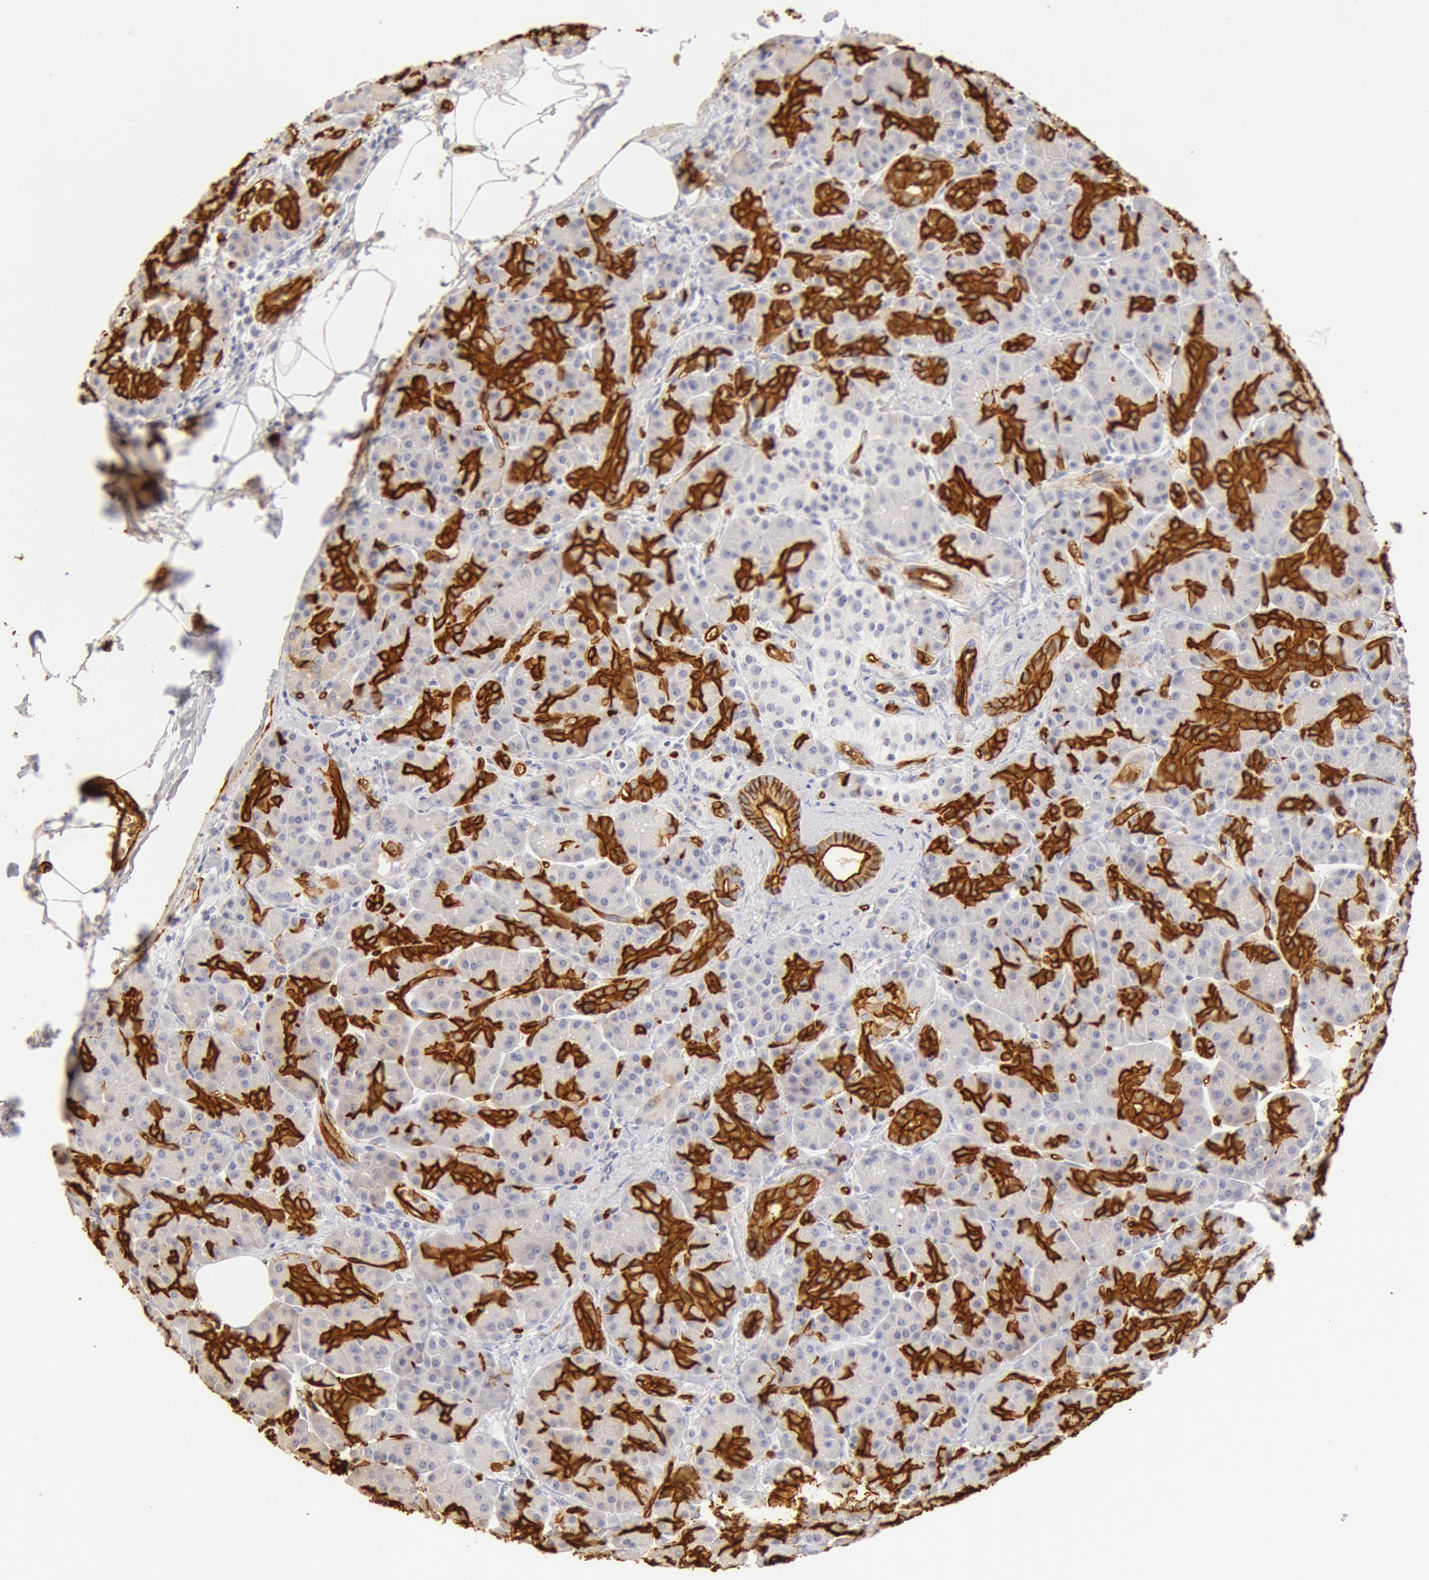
{"staining": {"intensity": "strong", "quantity": "25%-75%", "location": "cytoplasmic/membranous"}, "tissue": "pancreas", "cell_type": "Exocrine glandular cells", "image_type": "normal", "snomed": [{"axis": "morphology", "description": "Normal tissue, NOS"}, {"axis": "topography", "description": "Pancreas"}], "caption": "Immunohistochemical staining of unremarkable human pancreas exhibits high levels of strong cytoplasmic/membranous staining in approximately 25%-75% of exocrine glandular cells.", "gene": "AQP1", "patient": {"sex": "male", "age": 73}}